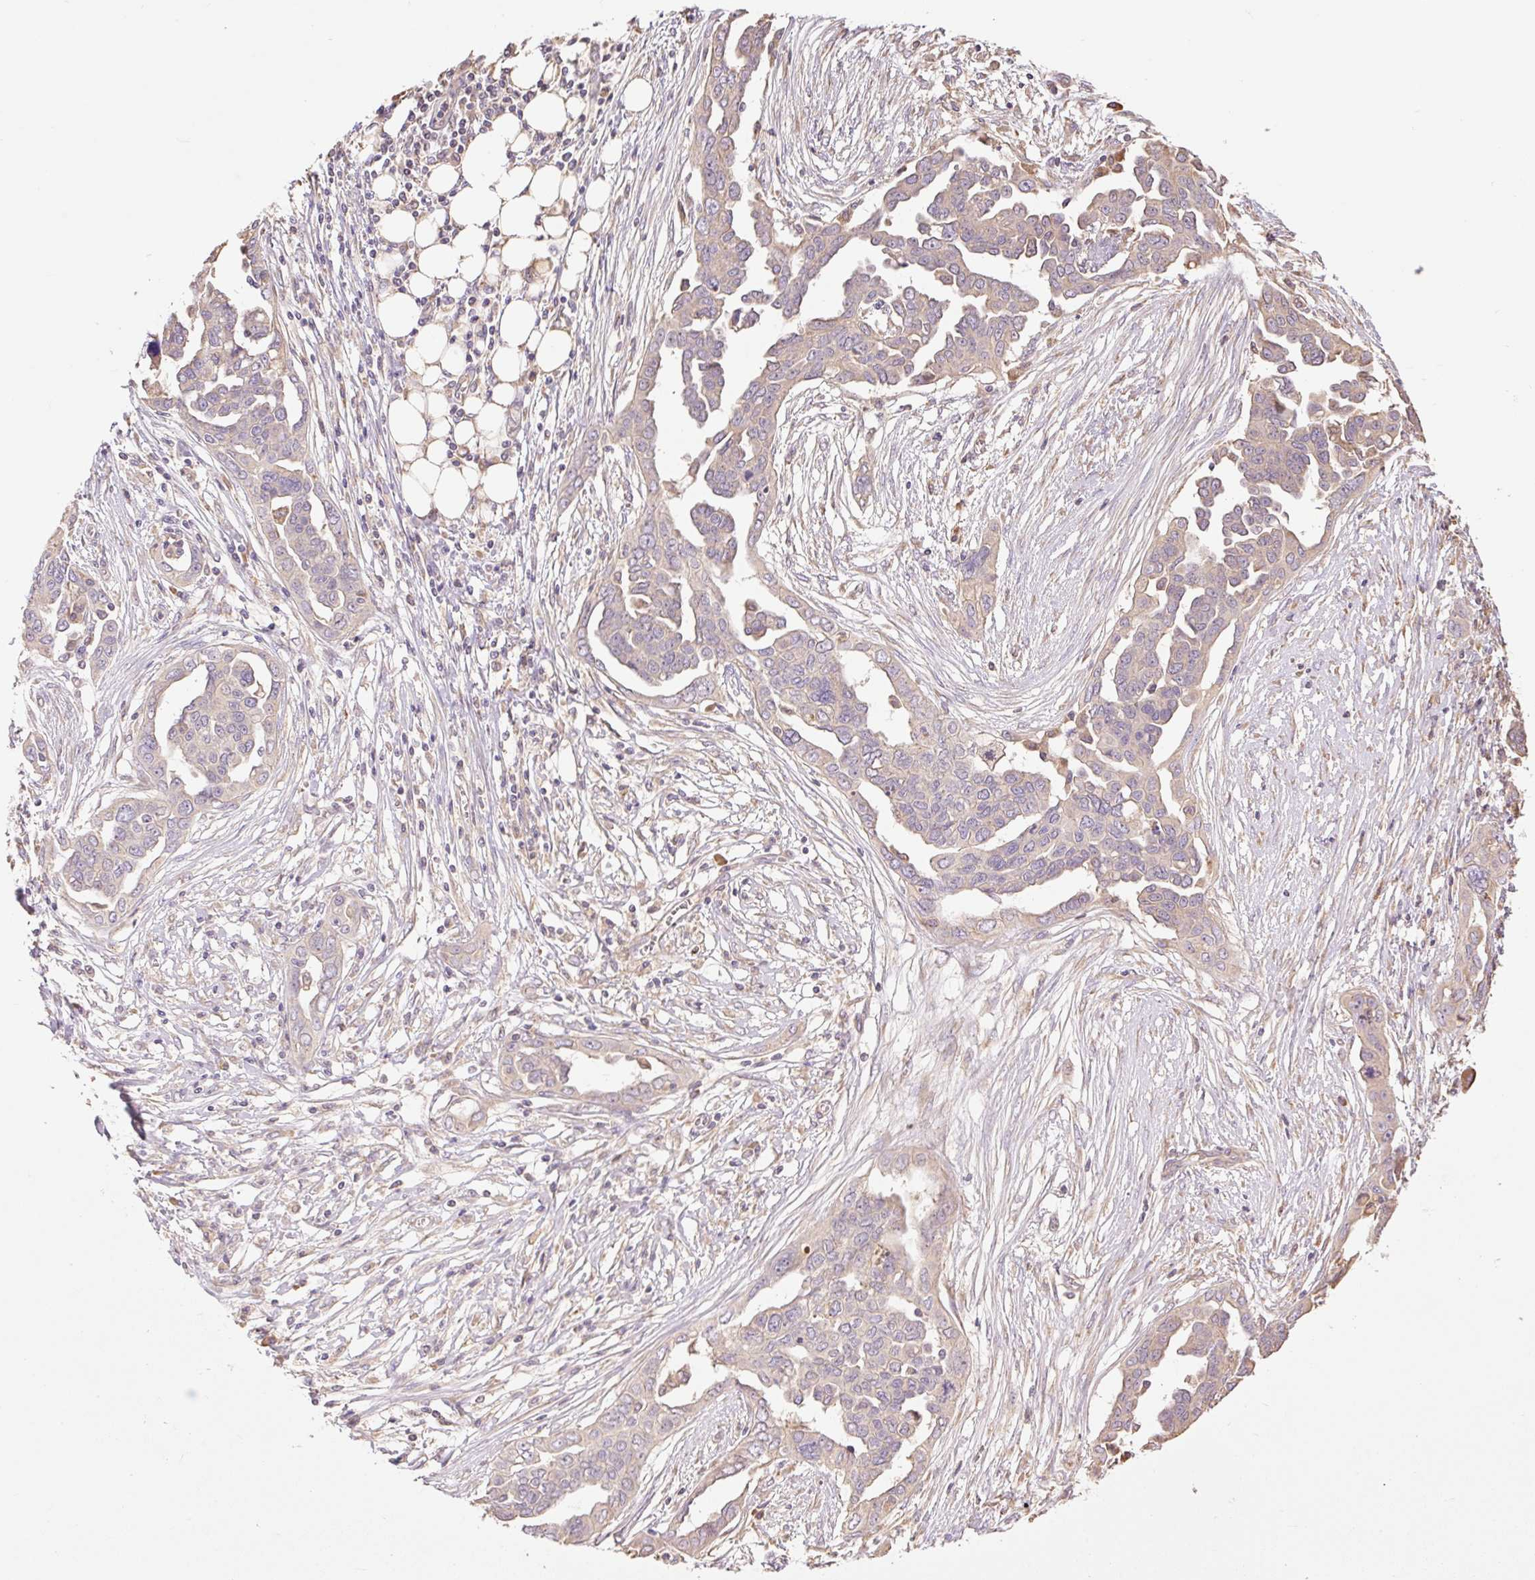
{"staining": {"intensity": "moderate", "quantity": "<25%", "location": "cytoplasmic/membranous"}, "tissue": "ovarian cancer", "cell_type": "Tumor cells", "image_type": "cancer", "snomed": [{"axis": "morphology", "description": "Cystadenocarcinoma, serous, NOS"}, {"axis": "topography", "description": "Ovary"}], "caption": "Immunohistochemical staining of human ovarian cancer (serous cystadenocarcinoma) reveals moderate cytoplasmic/membranous protein positivity in about <25% of tumor cells.", "gene": "DESI1", "patient": {"sex": "female", "age": 59}}